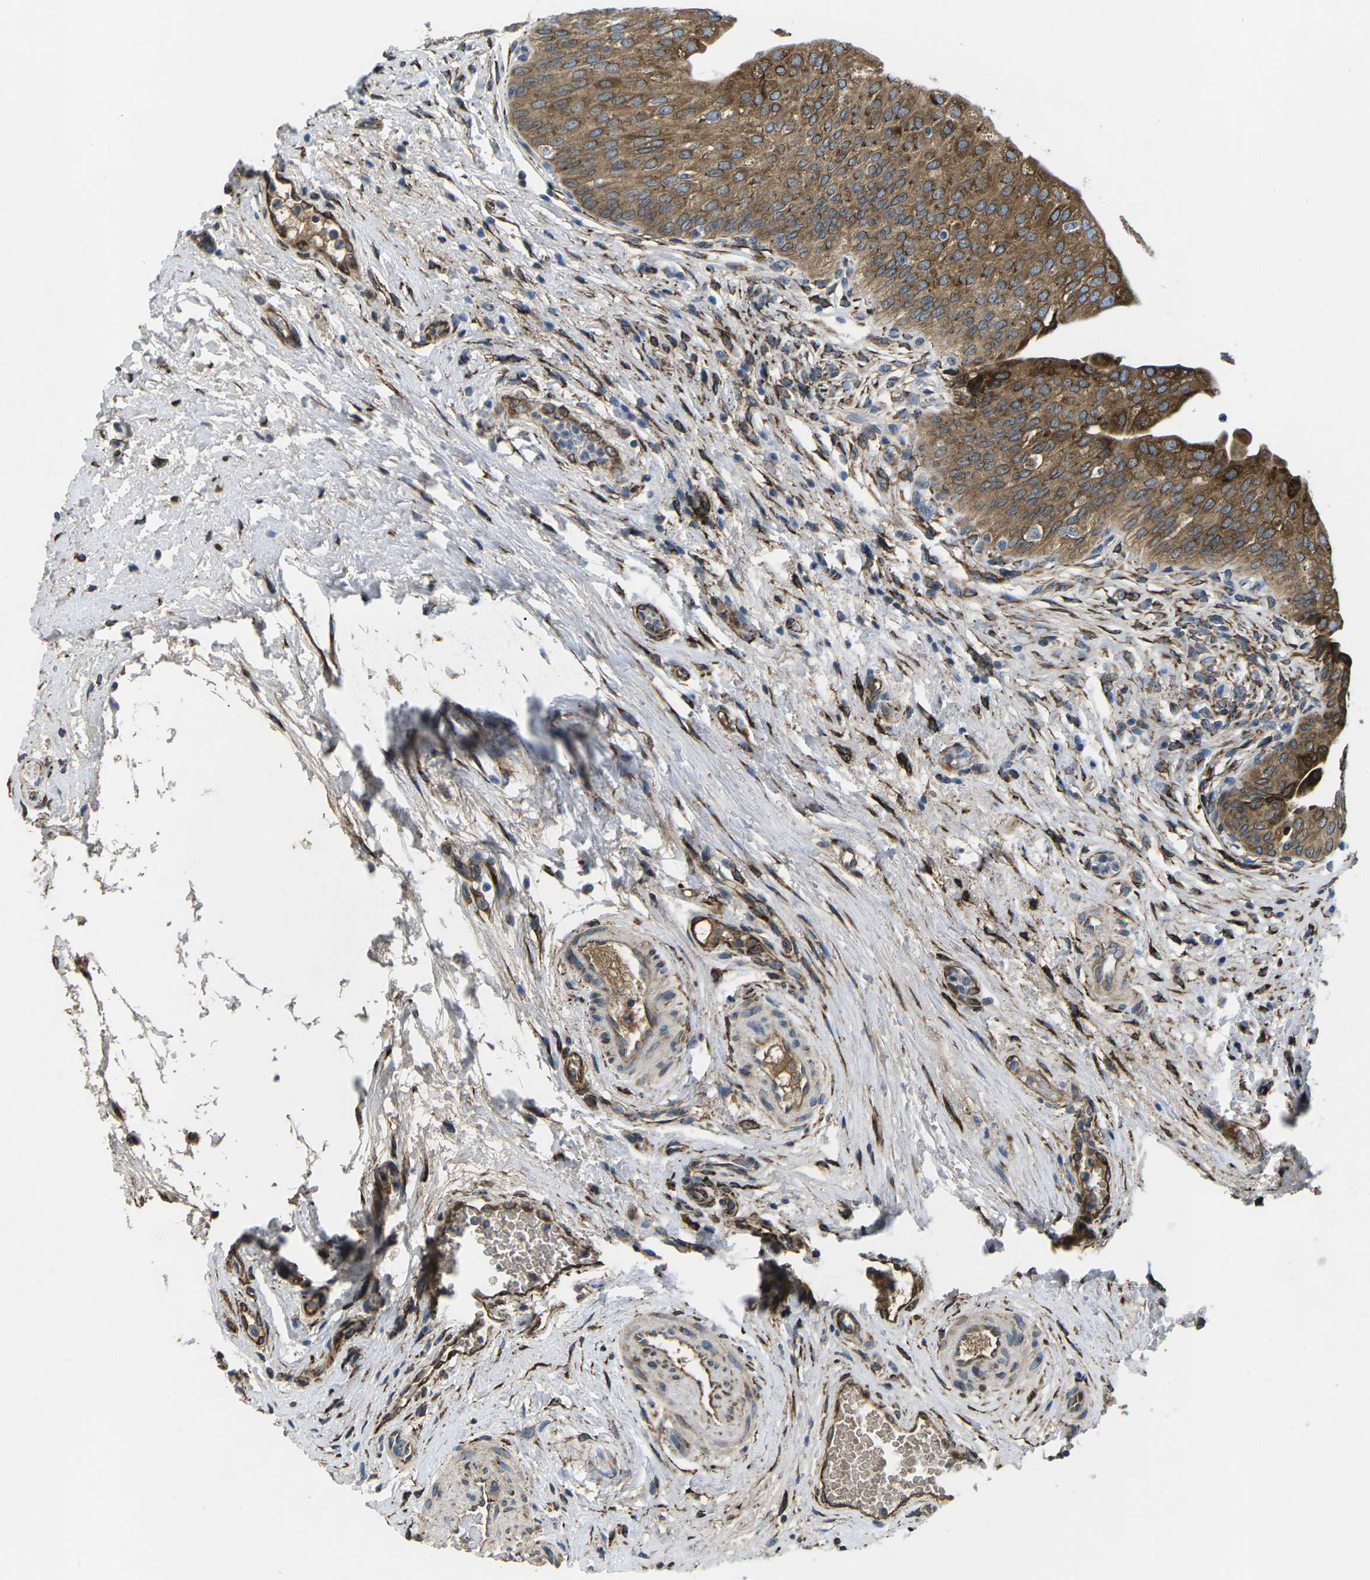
{"staining": {"intensity": "moderate", "quantity": ">75%", "location": "cytoplasmic/membranous"}, "tissue": "urinary bladder", "cell_type": "Urothelial cells", "image_type": "normal", "snomed": [{"axis": "morphology", "description": "Normal tissue, NOS"}, {"axis": "topography", "description": "Urinary bladder"}], "caption": "Approximately >75% of urothelial cells in unremarkable human urinary bladder reveal moderate cytoplasmic/membranous protein staining as visualized by brown immunohistochemical staining.", "gene": "PDZD8", "patient": {"sex": "male", "age": 46}}